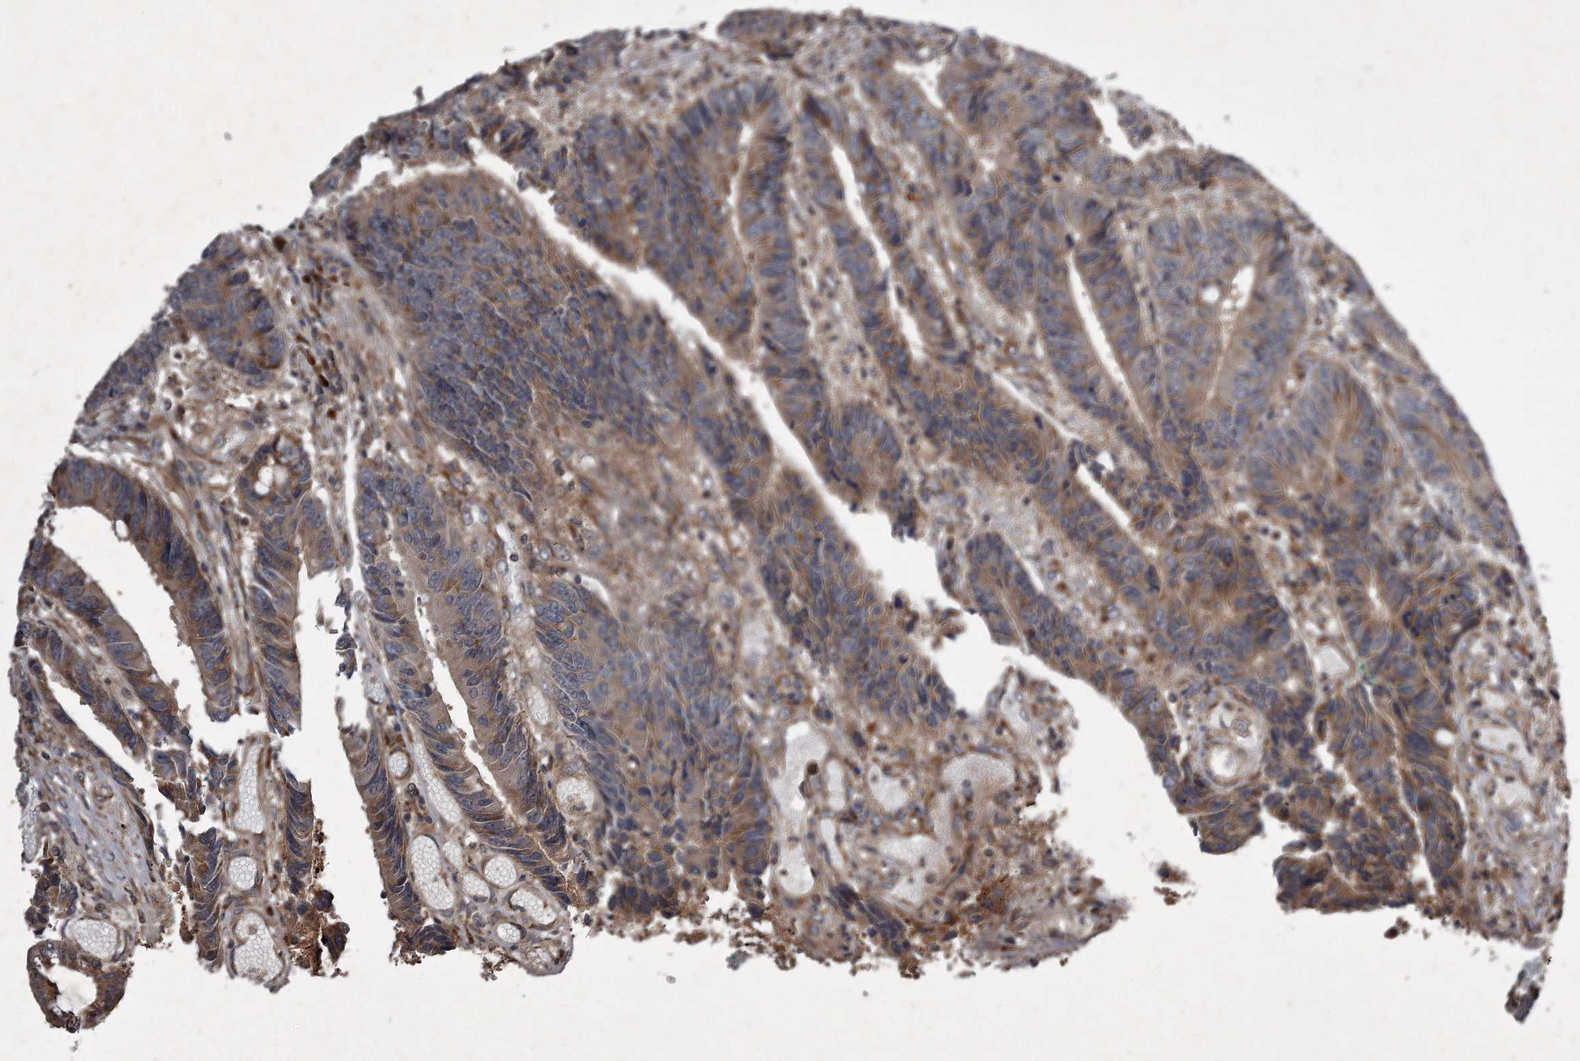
{"staining": {"intensity": "moderate", "quantity": ">75%", "location": "cytoplasmic/membranous"}, "tissue": "colorectal cancer", "cell_type": "Tumor cells", "image_type": "cancer", "snomed": [{"axis": "morphology", "description": "Adenocarcinoma, NOS"}, {"axis": "topography", "description": "Rectum"}], "caption": "High-power microscopy captured an immunohistochemistry histopathology image of colorectal adenocarcinoma, revealing moderate cytoplasmic/membranous staining in about >75% of tumor cells.", "gene": "UNC93B1", "patient": {"sex": "male", "age": 84}}